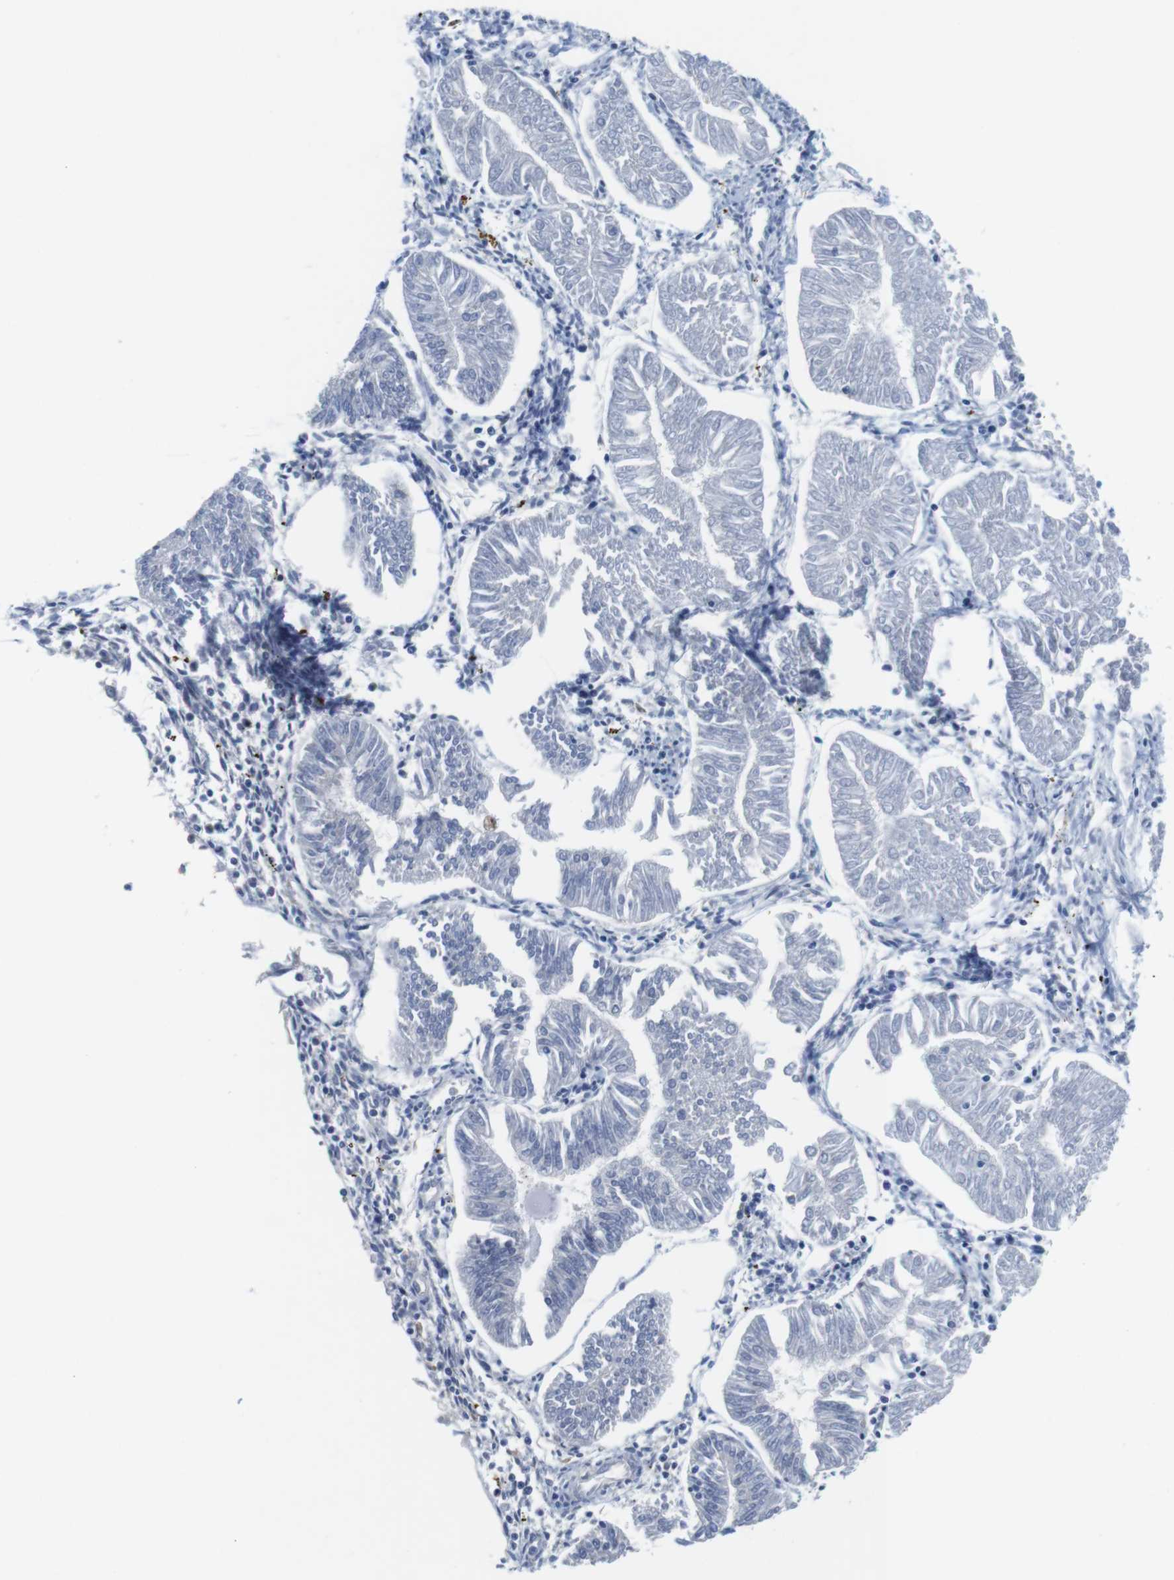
{"staining": {"intensity": "negative", "quantity": "none", "location": "none"}, "tissue": "endometrial cancer", "cell_type": "Tumor cells", "image_type": "cancer", "snomed": [{"axis": "morphology", "description": "Adenocarcinoma, NOS"}, {"axis": "topography", "description": "Endometrium"}], "caption": "Tumor cells are negative for brown protein staining in endometrial cancer.", "gene": "CNGA2", "patient": {"sex": "female", "age": 53}}